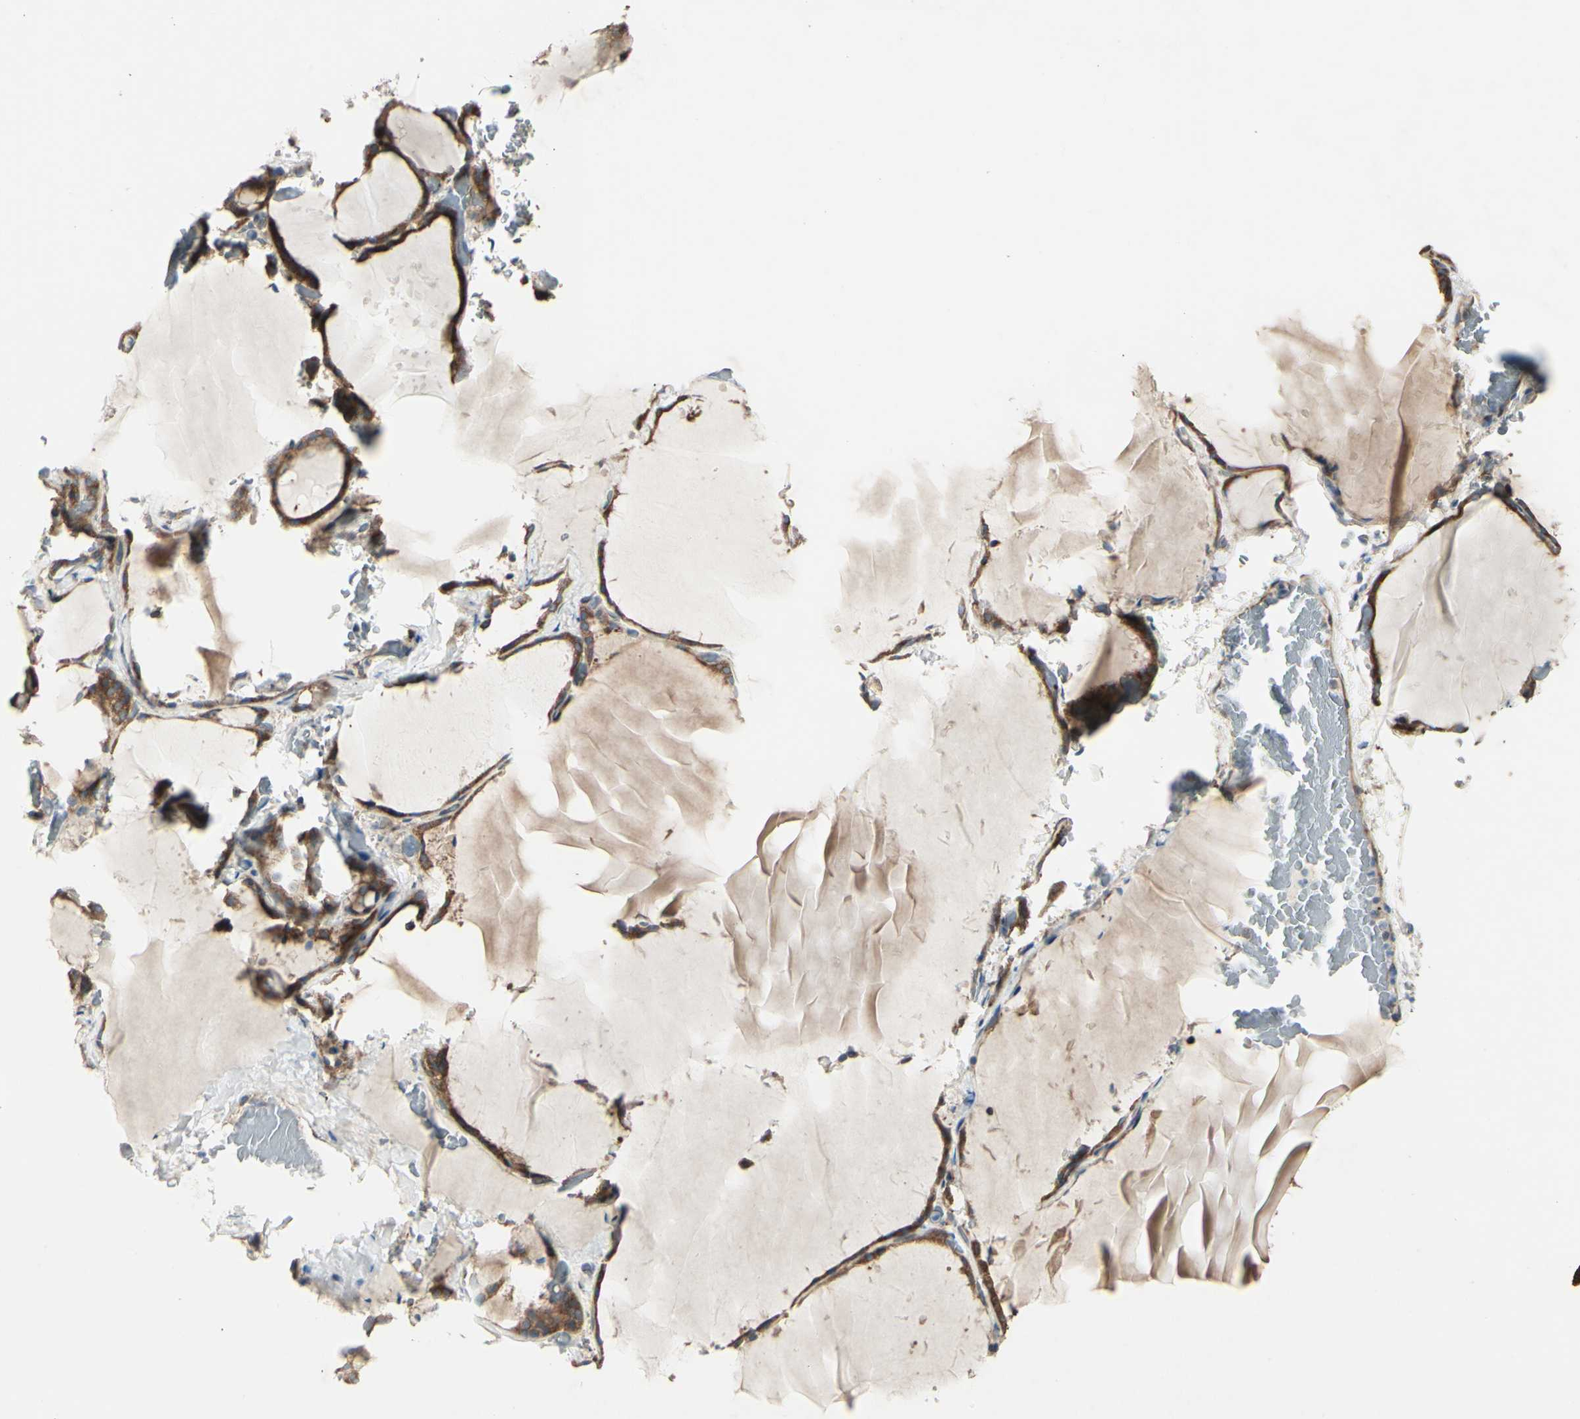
{"staining": {"intensity": "strong", "quantity": ">75%", "location": "cytoplasmic/membranous"}, "tissue": "thyroid gland", "cell_type": "Glandular cells", "image_type": "normal", "snomed": [{"axis": "morphology", "description": "Normal tissue, NOS"}, {"axis": "topography", "description": "Thyroid gland"}], "caption": "Protein expression analysis of unremarkable thyroid gland reveals strong cytoplasmic/membranous expression in approximately >75% of glandular cells. The staining was performed using DAB to visualize the protein expression in brown, while the nuclei were stained in blue with hematoxylin (Magnification: 20x).", "gene": "IGSF9B", "patient": {"sex": "female", "age": 22}}